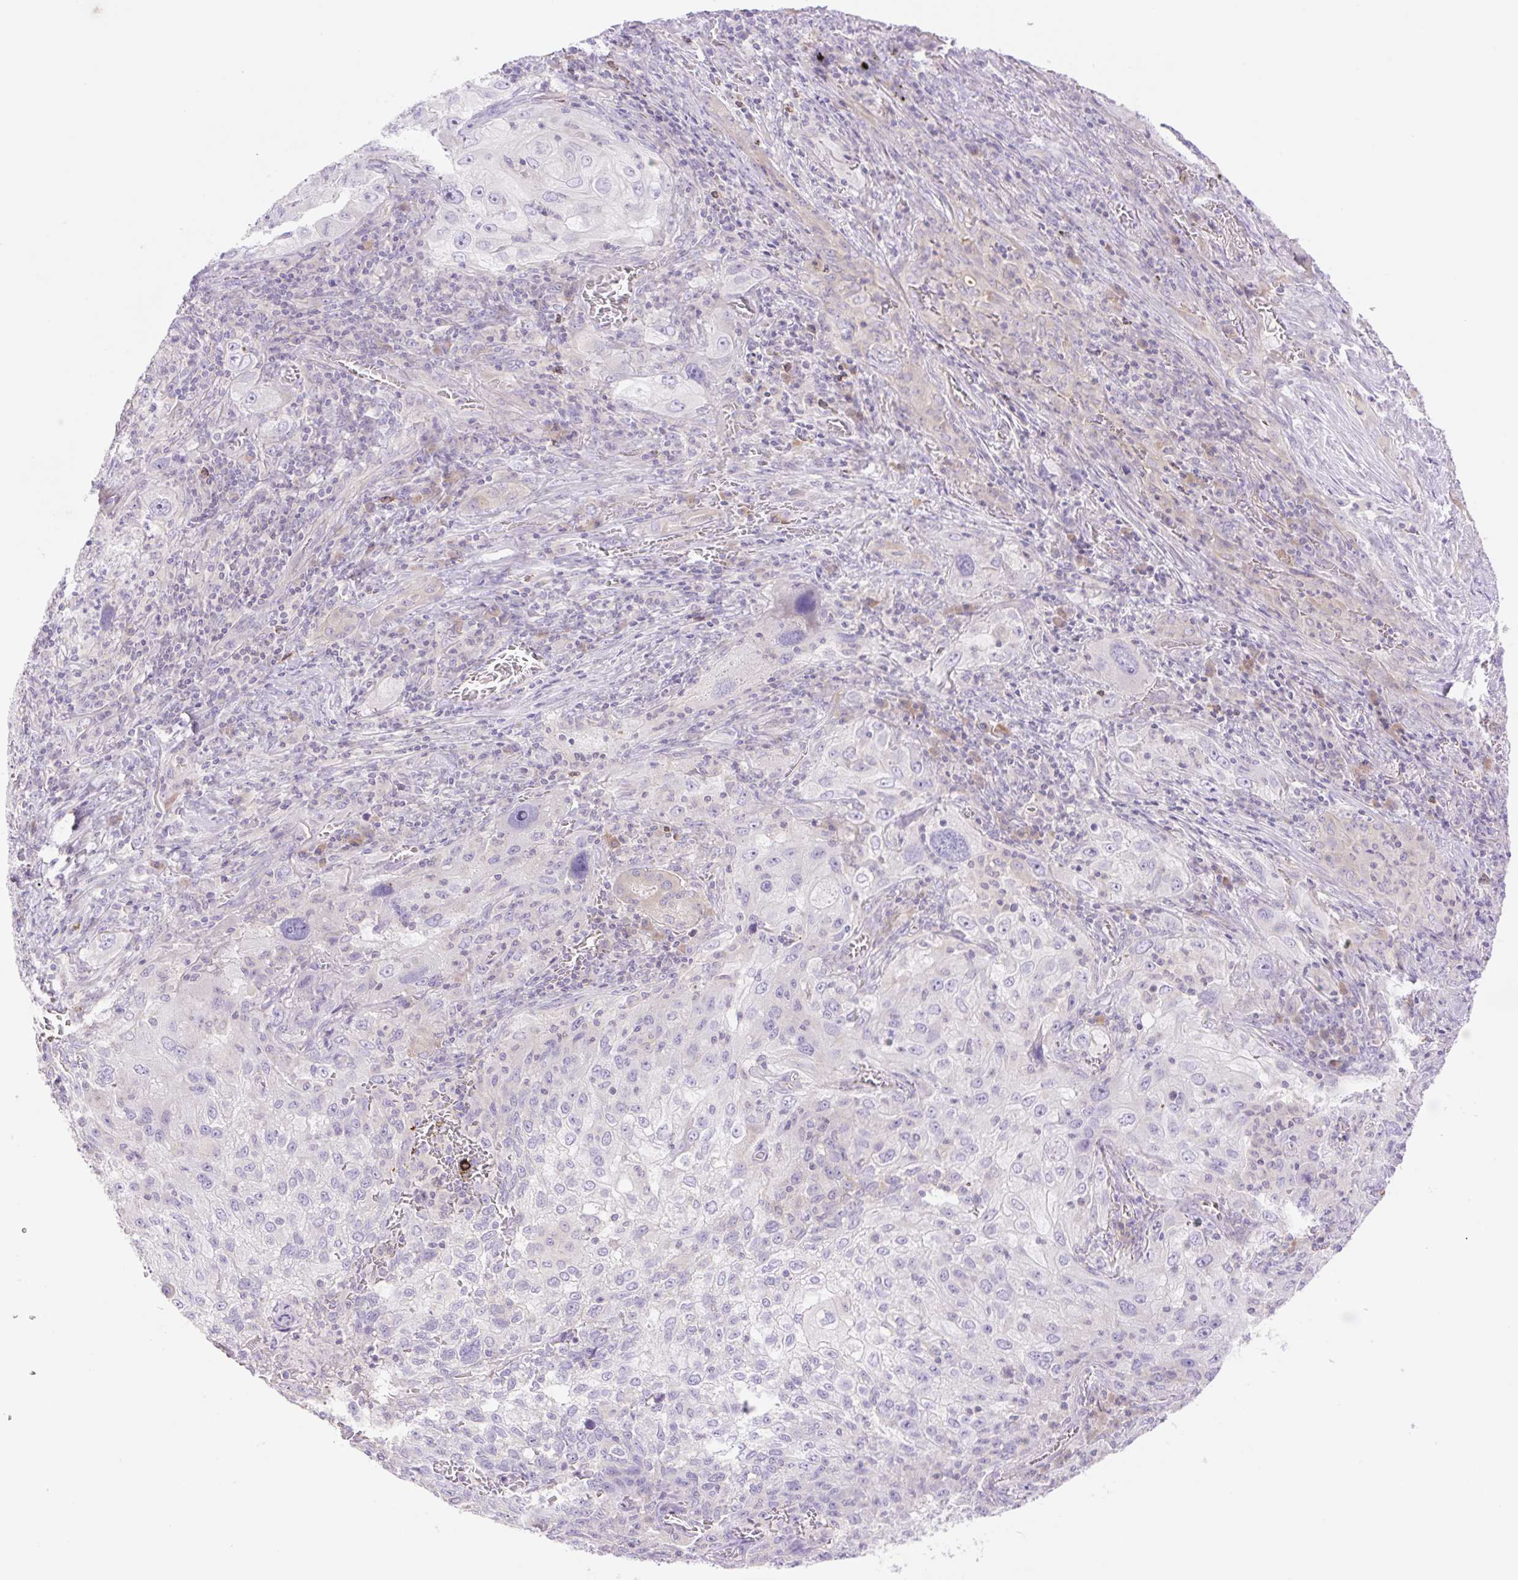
{"staining": {"intensity": "negative", "quantity": "none", "location": "none"}, "tissue": "lung cancer", "cell_type": "Tumor cells", "image_type": "cancer", "snomed": [{"axis": "morphology", "description": "Squamous cell carcinoma, NOS"}, {"axis": "topography", "description": "Lung"}], "caption": "Image shows no protein staining in tumor cells of lung cancer (squamous cell carcinoma) tissue.", "gene": "DENND5A", "patient": {"sex": "female", "age": 69}}